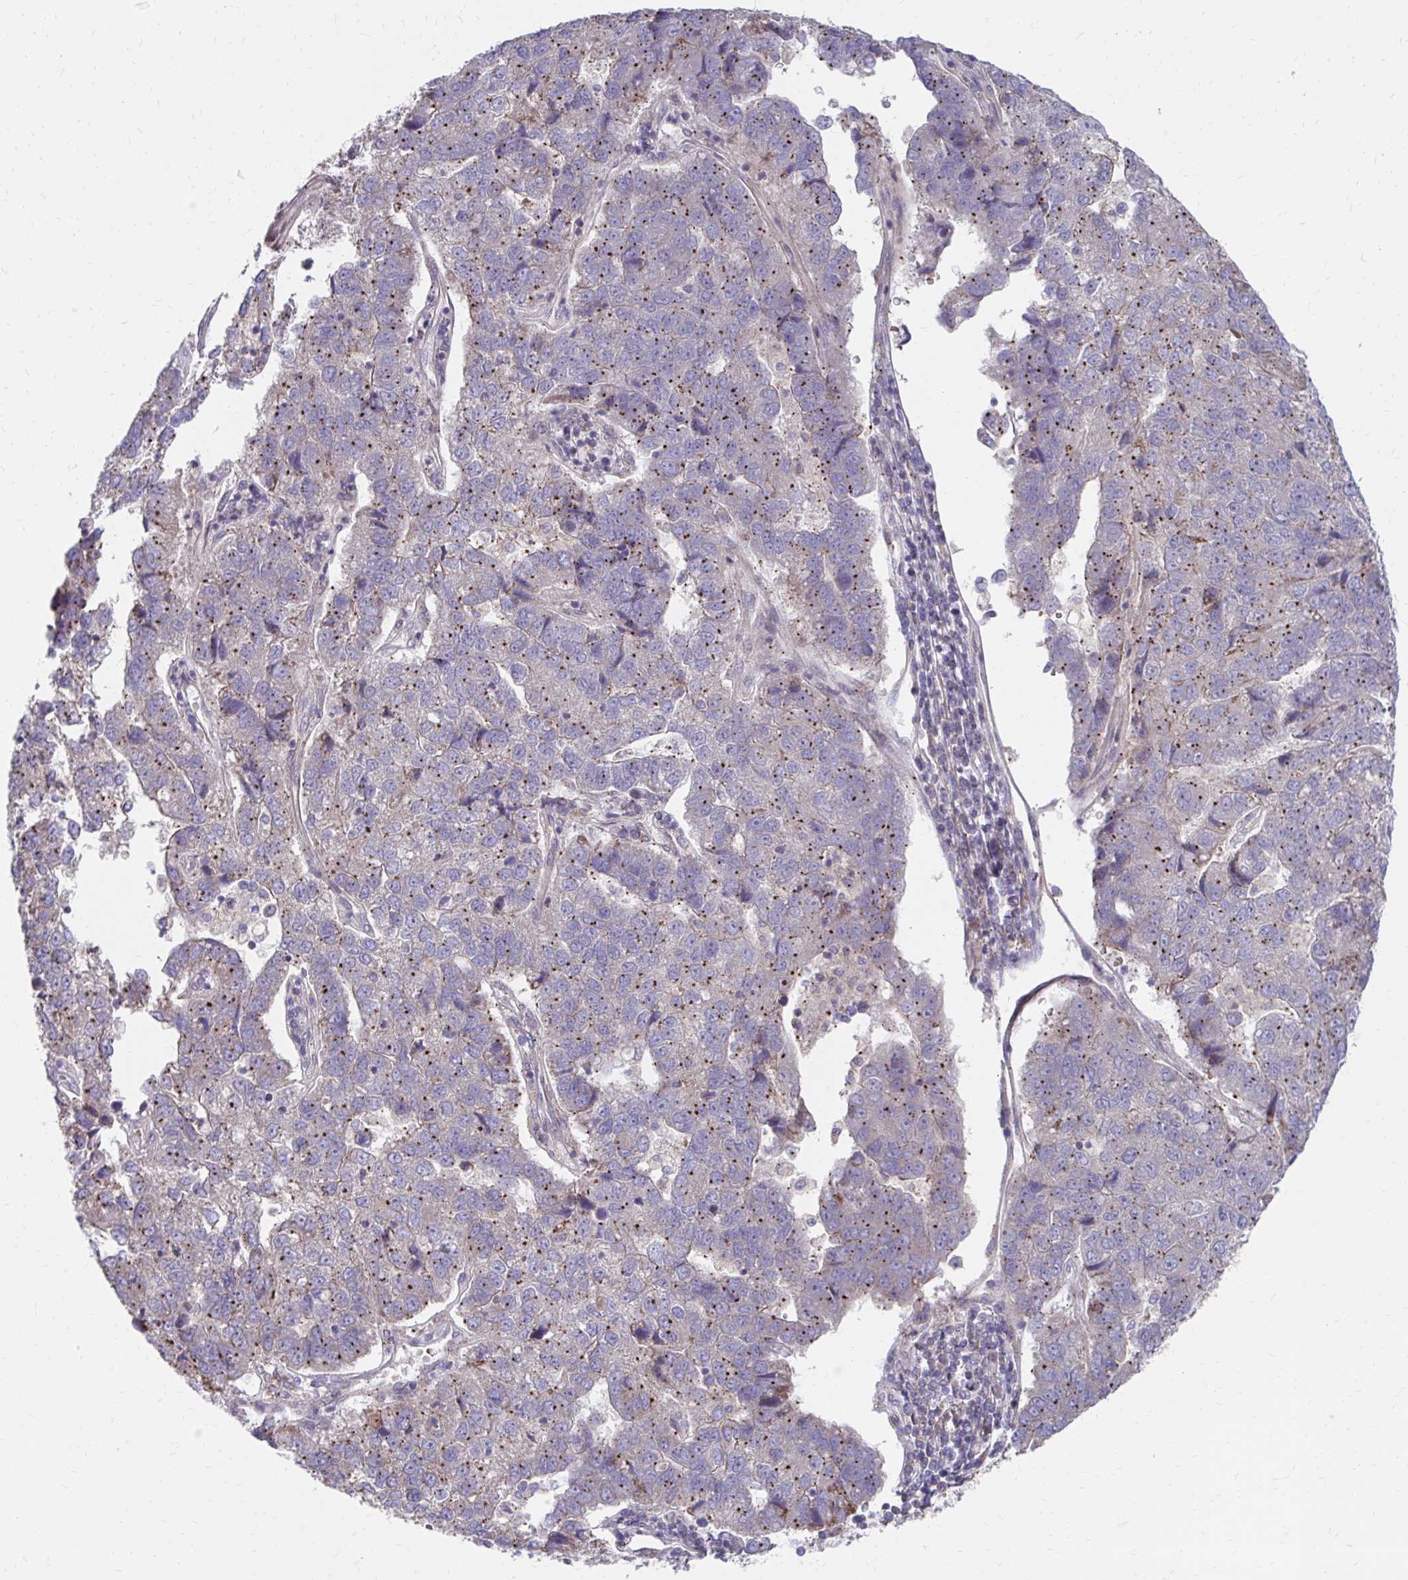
{"staining": {"intensity": "moderate", "quantity": "25%-75%", "location": "cytoplasmic/membranous"}, "tissue": "pancreatic cancer", "cell_type": "Tumor cells", "image_type": "cancer", "snomed": [{"axis": "morphology", "description": "Adenocarcinoma, NOS"}, {"axis": "topography", "description": "Pancreas"}], "caption": "Pancreatic adenocarcinoma tissue reveals moderate cytoplasmic/membranous positivity in approximately 25%-75% of tumor cells, visualized by immunohistochemistry. Using DAB (brown) and hematoxylin (blue) stains, captured at high magnification using brightfield microscopy.", "gene": "ITPR2", "patient": {"sex": "female", "age": 61}}